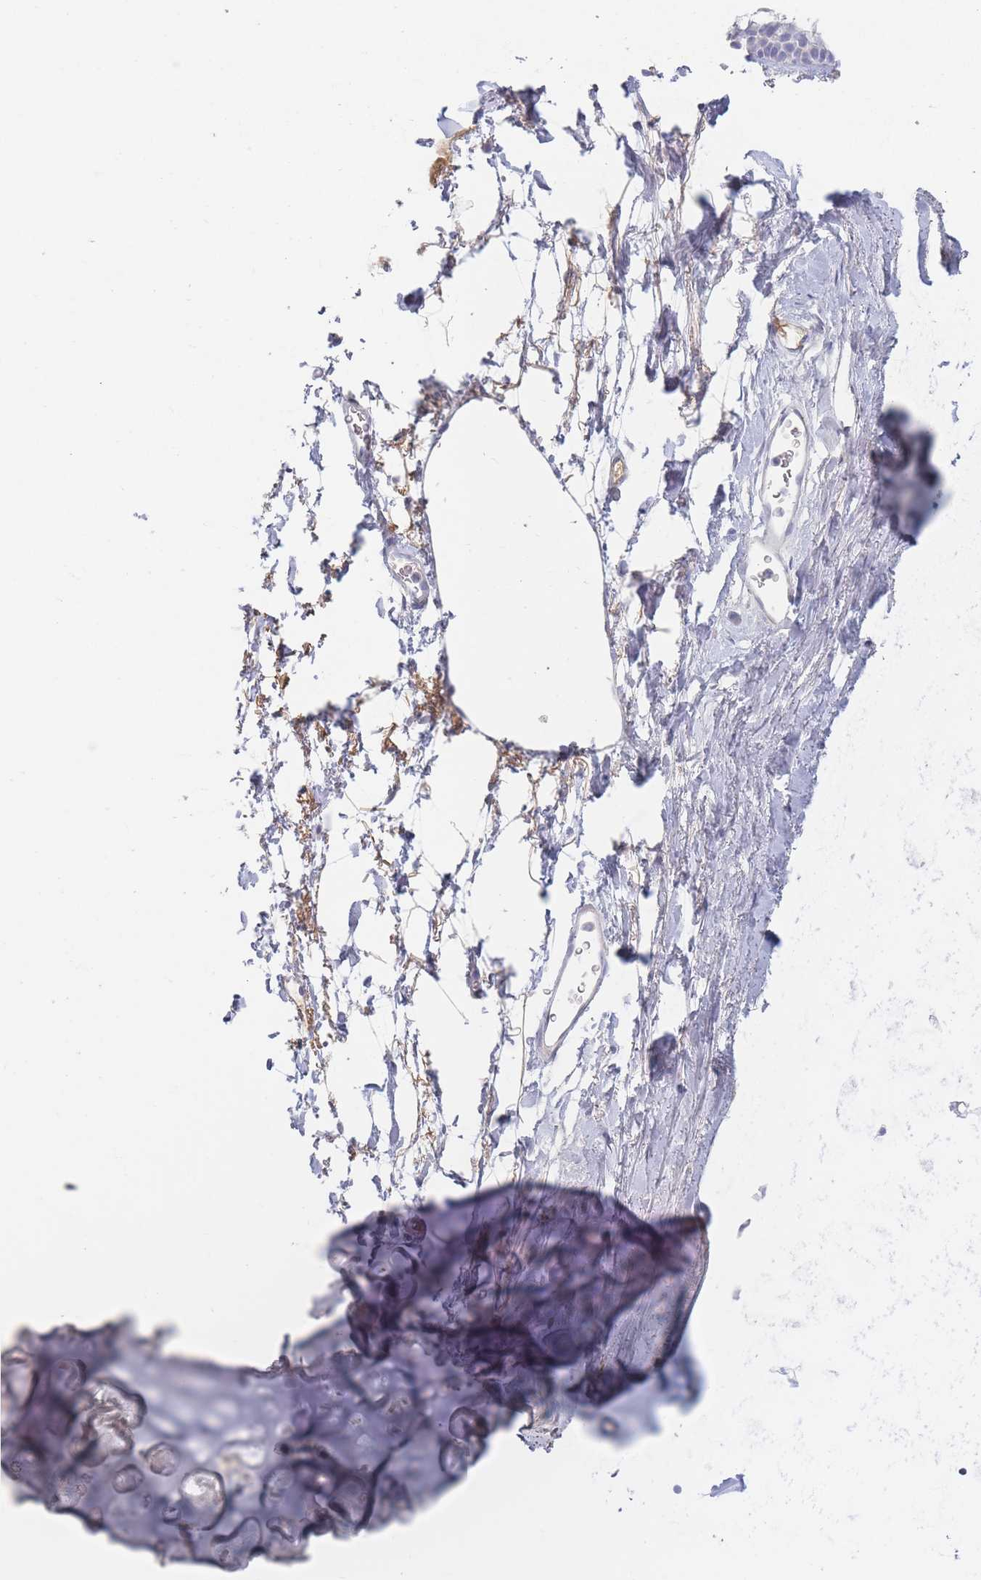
{"staining": {"intensity": "negative", "quantity": "none", "location": "none"}, "tissue": "adipose tissue", "cell_type": "Adipocytes", "image_type": "normal", "snomed": [{"axis": "morphology", "description": "Normal tissue, NOS"}, {"axis": "topography", "description": "Lymph node"}, {"axis": "topography", "description": "Cartilage tissue"}, {"axis": "topography", "description": "Bronchus"}], "caption": "A high-resolution micrograph shows immunohistochemistry (IHC) staining of unremarkable adipose tissue, which shows no significant positivity in adipocytes. The staining is performed using DAB brown chromogen with nuclei counter-stained in using hematoxylin.", "gene": "PRG4", "patient": {"sex": "female", "age": 70}}